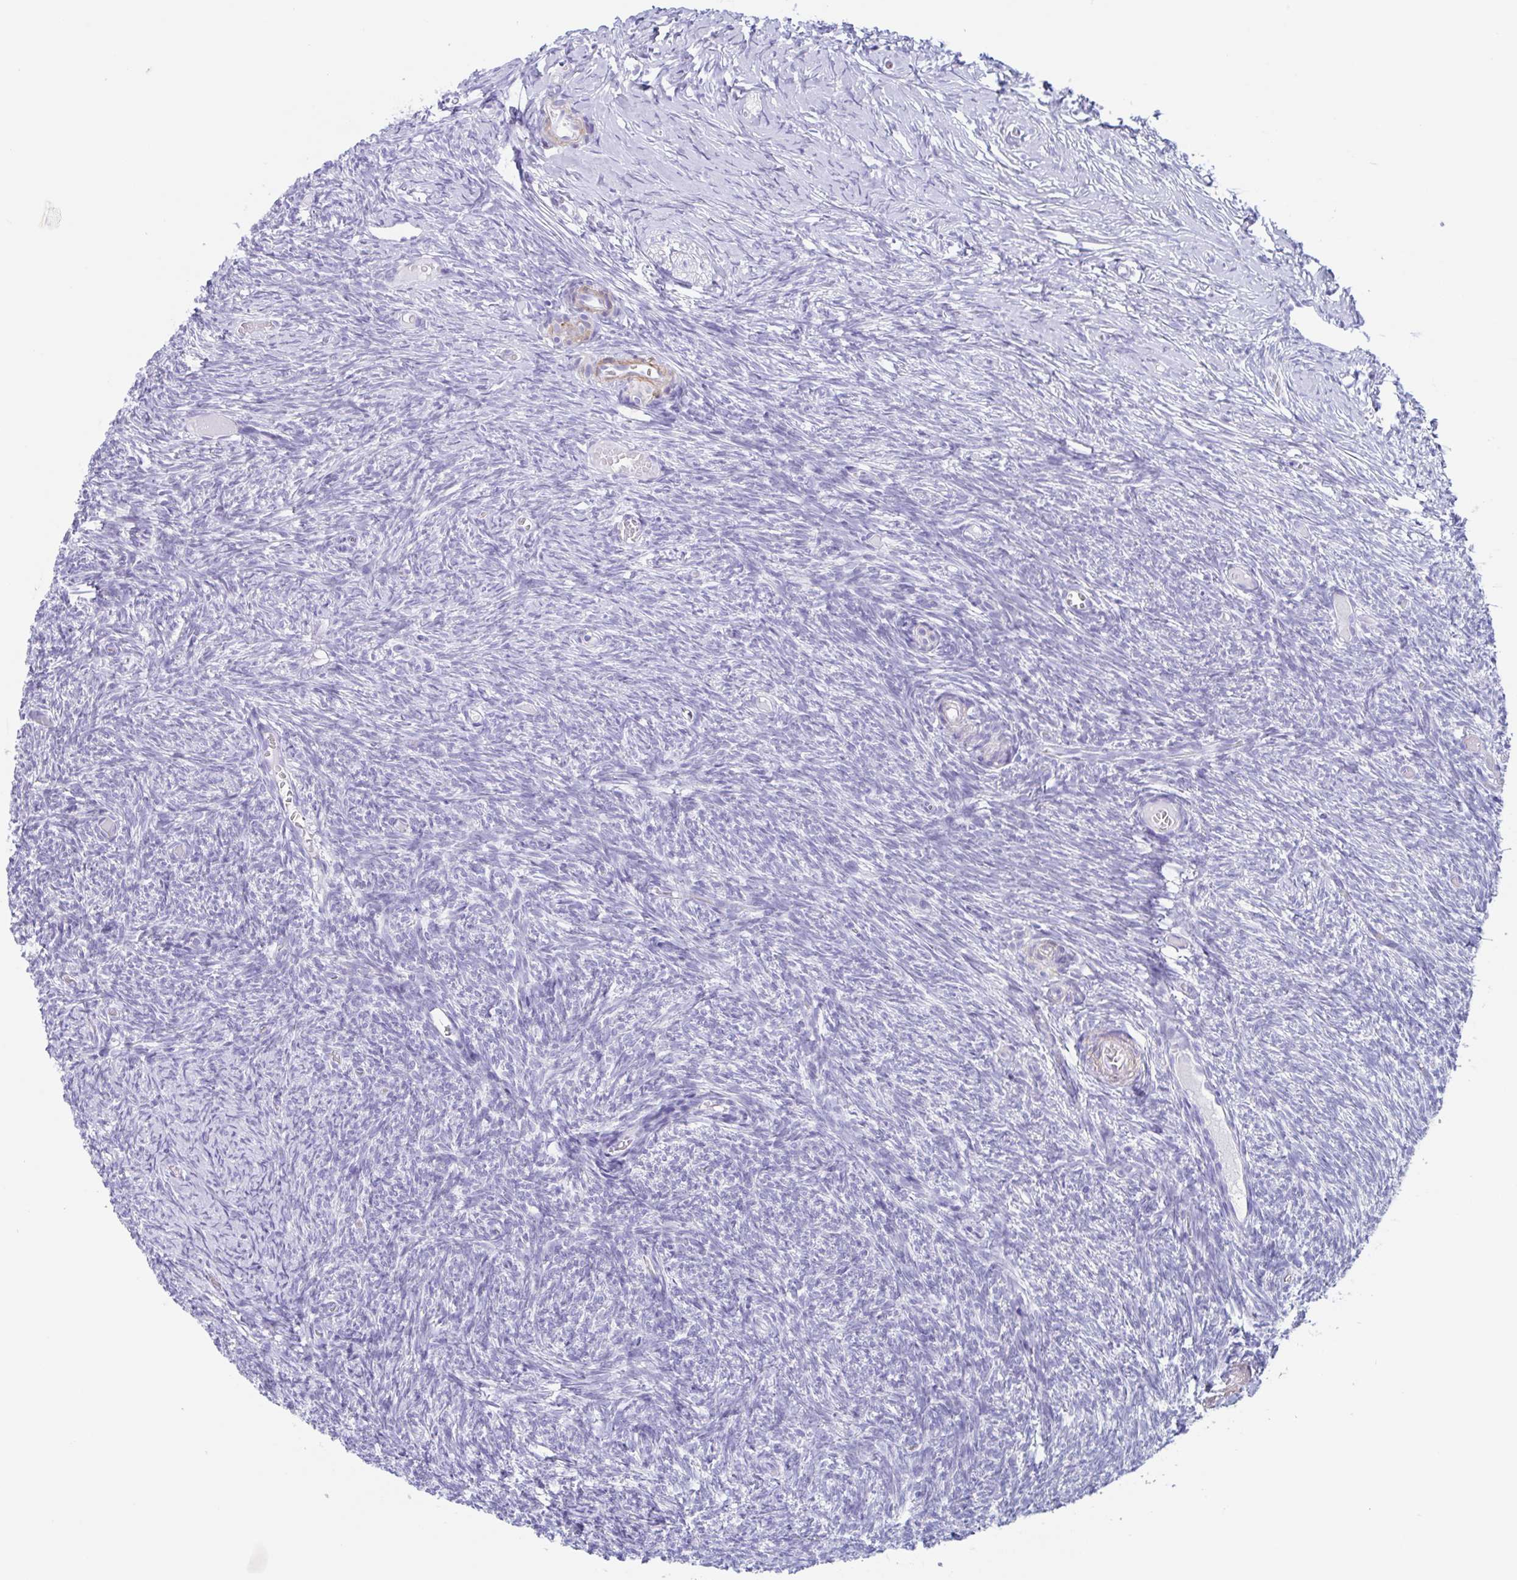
{"staining": {"intensity": "negative", "quantity": "none", "location": "none"}, "tissue": "ovary", "cell_type": "Ovarian stroma cells", "image_type": "normal", "snomed": [{"axis": "morphology", "description": "Normal tissue, NOS"}, {"axis": "topography", "description": "Ovary"}], "caption": "A photomicrograph of ovary stained for a protein displays no brown staining in ovarian stroma cells.", "gene": "TAS2R41", "patient": {"sex": "female", "age": 39}}